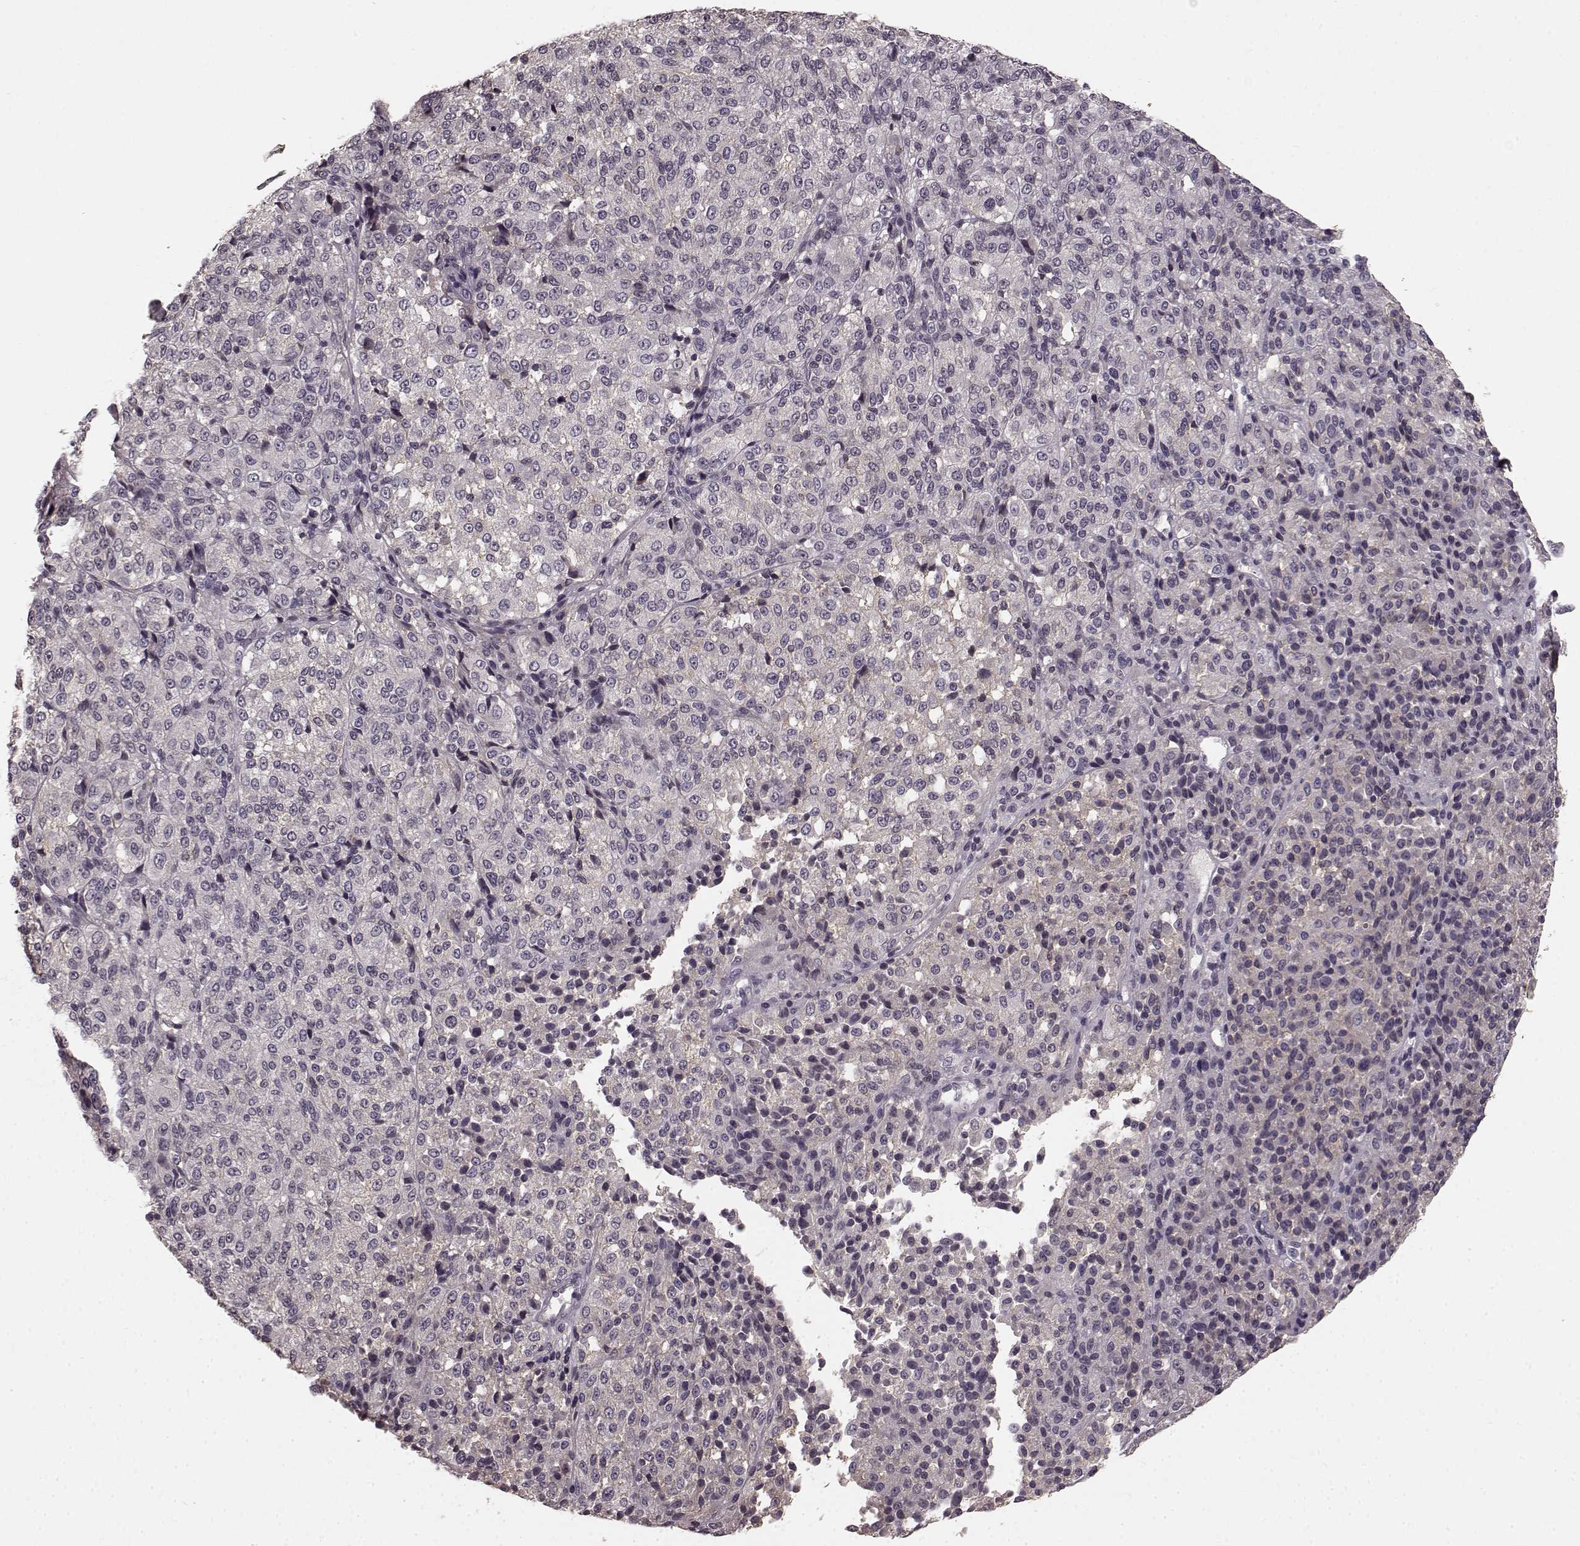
{"staining": {"intensity": "negative", "quantity": "none", "location": "none"}, "tissue": "melanoma", "cell_type": "Tumor cells", "image_type": "cancer", "snomed": [{"axis": "morphology", "description": "Malignant melanoma, Metastatic site"}, {"axis": "topography", "description": "Brain"}], "caption": "A photomicrograph of human malignant melanoma (metastatic site) is negative for staining in tumor cells.", "gene": "PRKCE", "patient": {"sex": "female", "age": 56}}